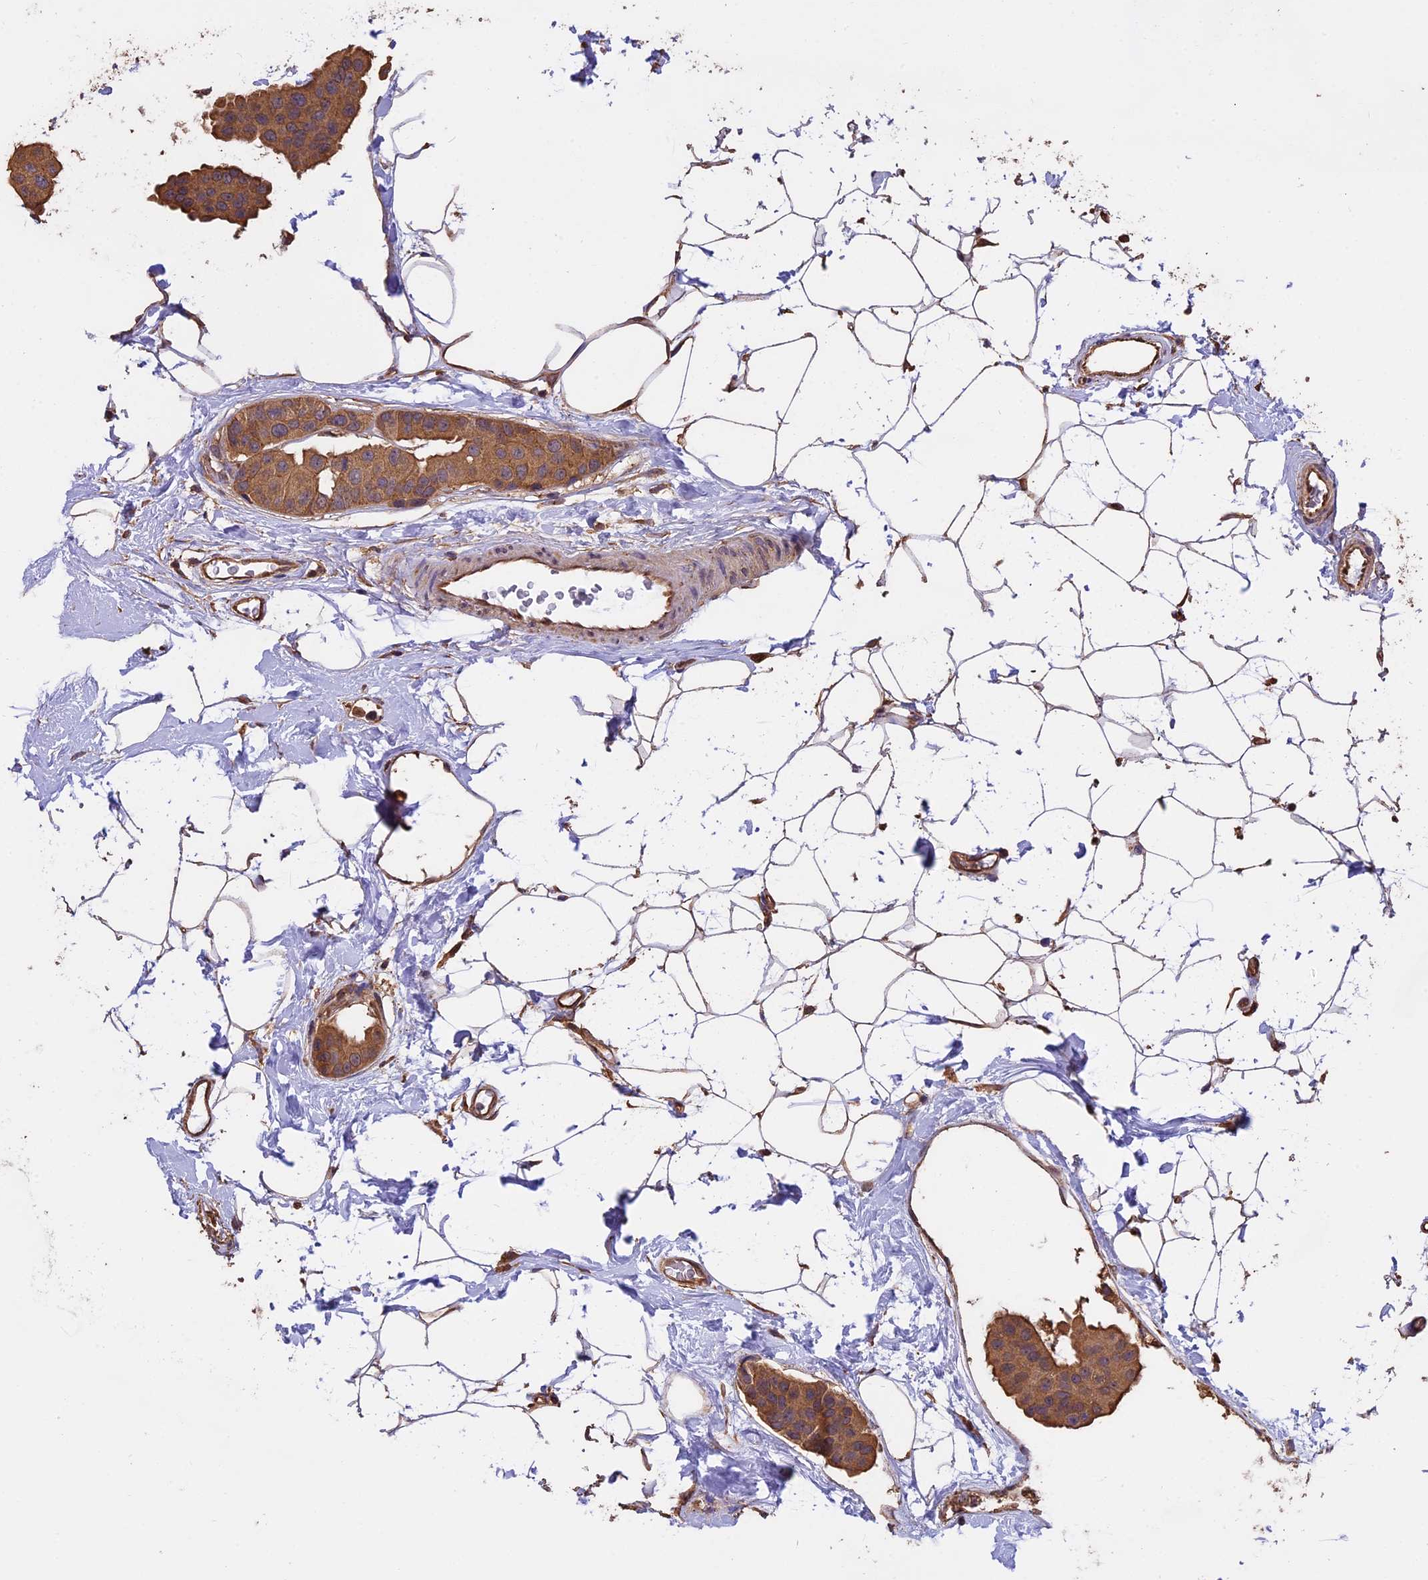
{"staining": {"intensity": "moderate", "quantity": ">75%", "location": "cytoplasmic/membranous"}, "tissue": "breast cancer", "cell_type": "Tumor cells", "image_type": "cancer", "snomed": [{"axis": "morphology", "description": "Normal tissue, NOS"}, {"axis": "morphology", "description": "Duct carcinoma"}, {"axis": "topography", "description": "Breast"}], "caption": "IHC of human infiltrating ductal carcinoma (breast) reveals medium levels of moderate cytoplasmic/membranous staining in approximately >75% of tumor cells.", "gene": "CHMP2A", "patient": {"sex": "female", "age": 39}}